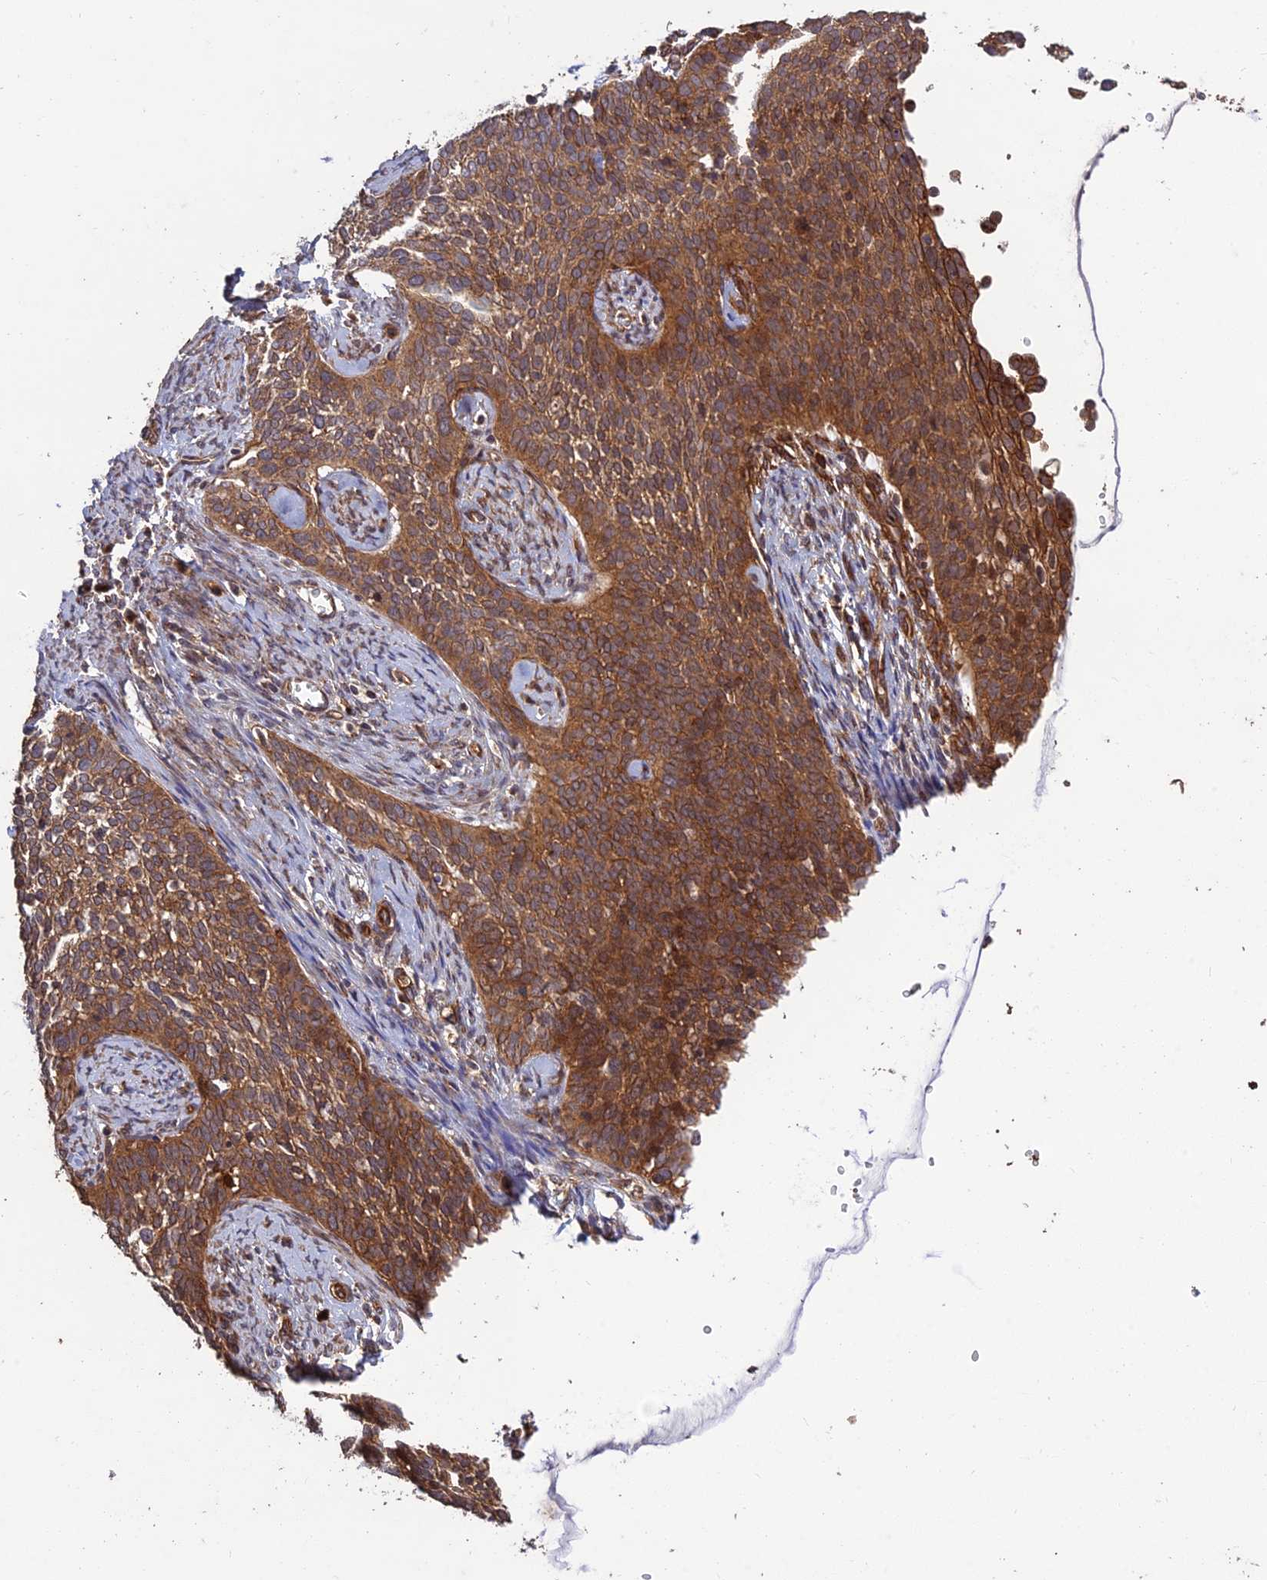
{"staining": {"intensity": "moderate", "quantity": ">75%", "location": "cytoplasmic/membranous"}, "tissue": "cervical cancer", "cell_type": "Tumor cells", "image_type": "cancer", "snomed": [{"axis": "morphology", "description": "Squamous cell carcinoma, NOS"}, {"axis": "topography", "description": "Cervix"}], "caption": "There is medium levels of moderate cytoplasmic/membranous expression in tumor cells of cervical cancer, as demonstrated by immunohistochemical staining (brown color).", "gene": "TMEM131L", "patient": {"sex": "female", "age": 34}}